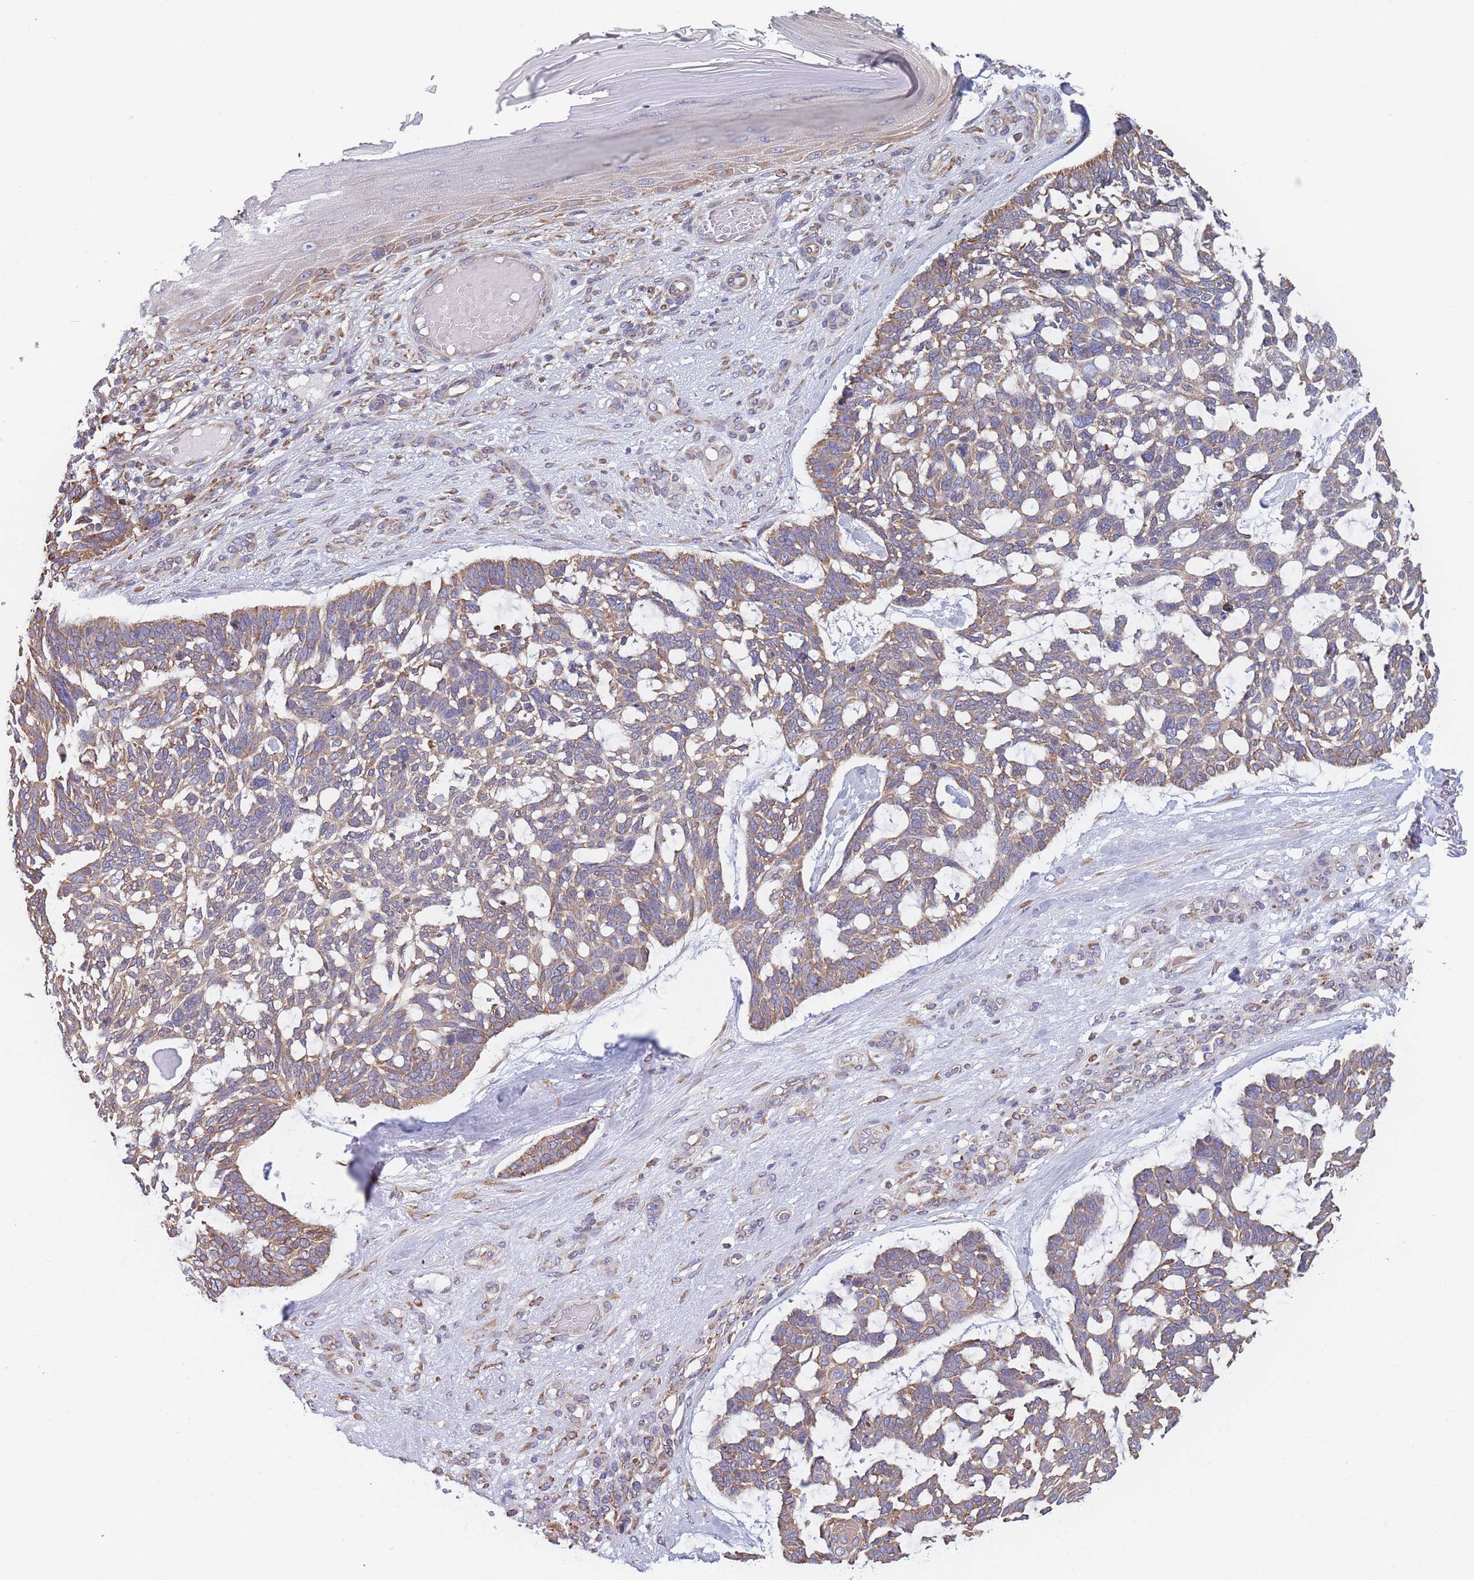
{"staining": {"intensity": "moderate", "quantity": ">75%", "location": "cytoplasmic/membranous"}, "tissue": "skin cancer", "cell_type": "Tumor cells", "image_type": "cancer", "snomed": [{"axis": "morphology", "description": "Basal cell carcinoma"}, {"axis": "topography", "description": "Skin"}], "caption": "Immunohistochemical staining of human skin cancer exhibits medium levels of moderate cytoplasmic/membranous protein expression in about >75% of tumor cells.", "gene": "OR7C2", "patient": {"sex": "male", "age": 88}}